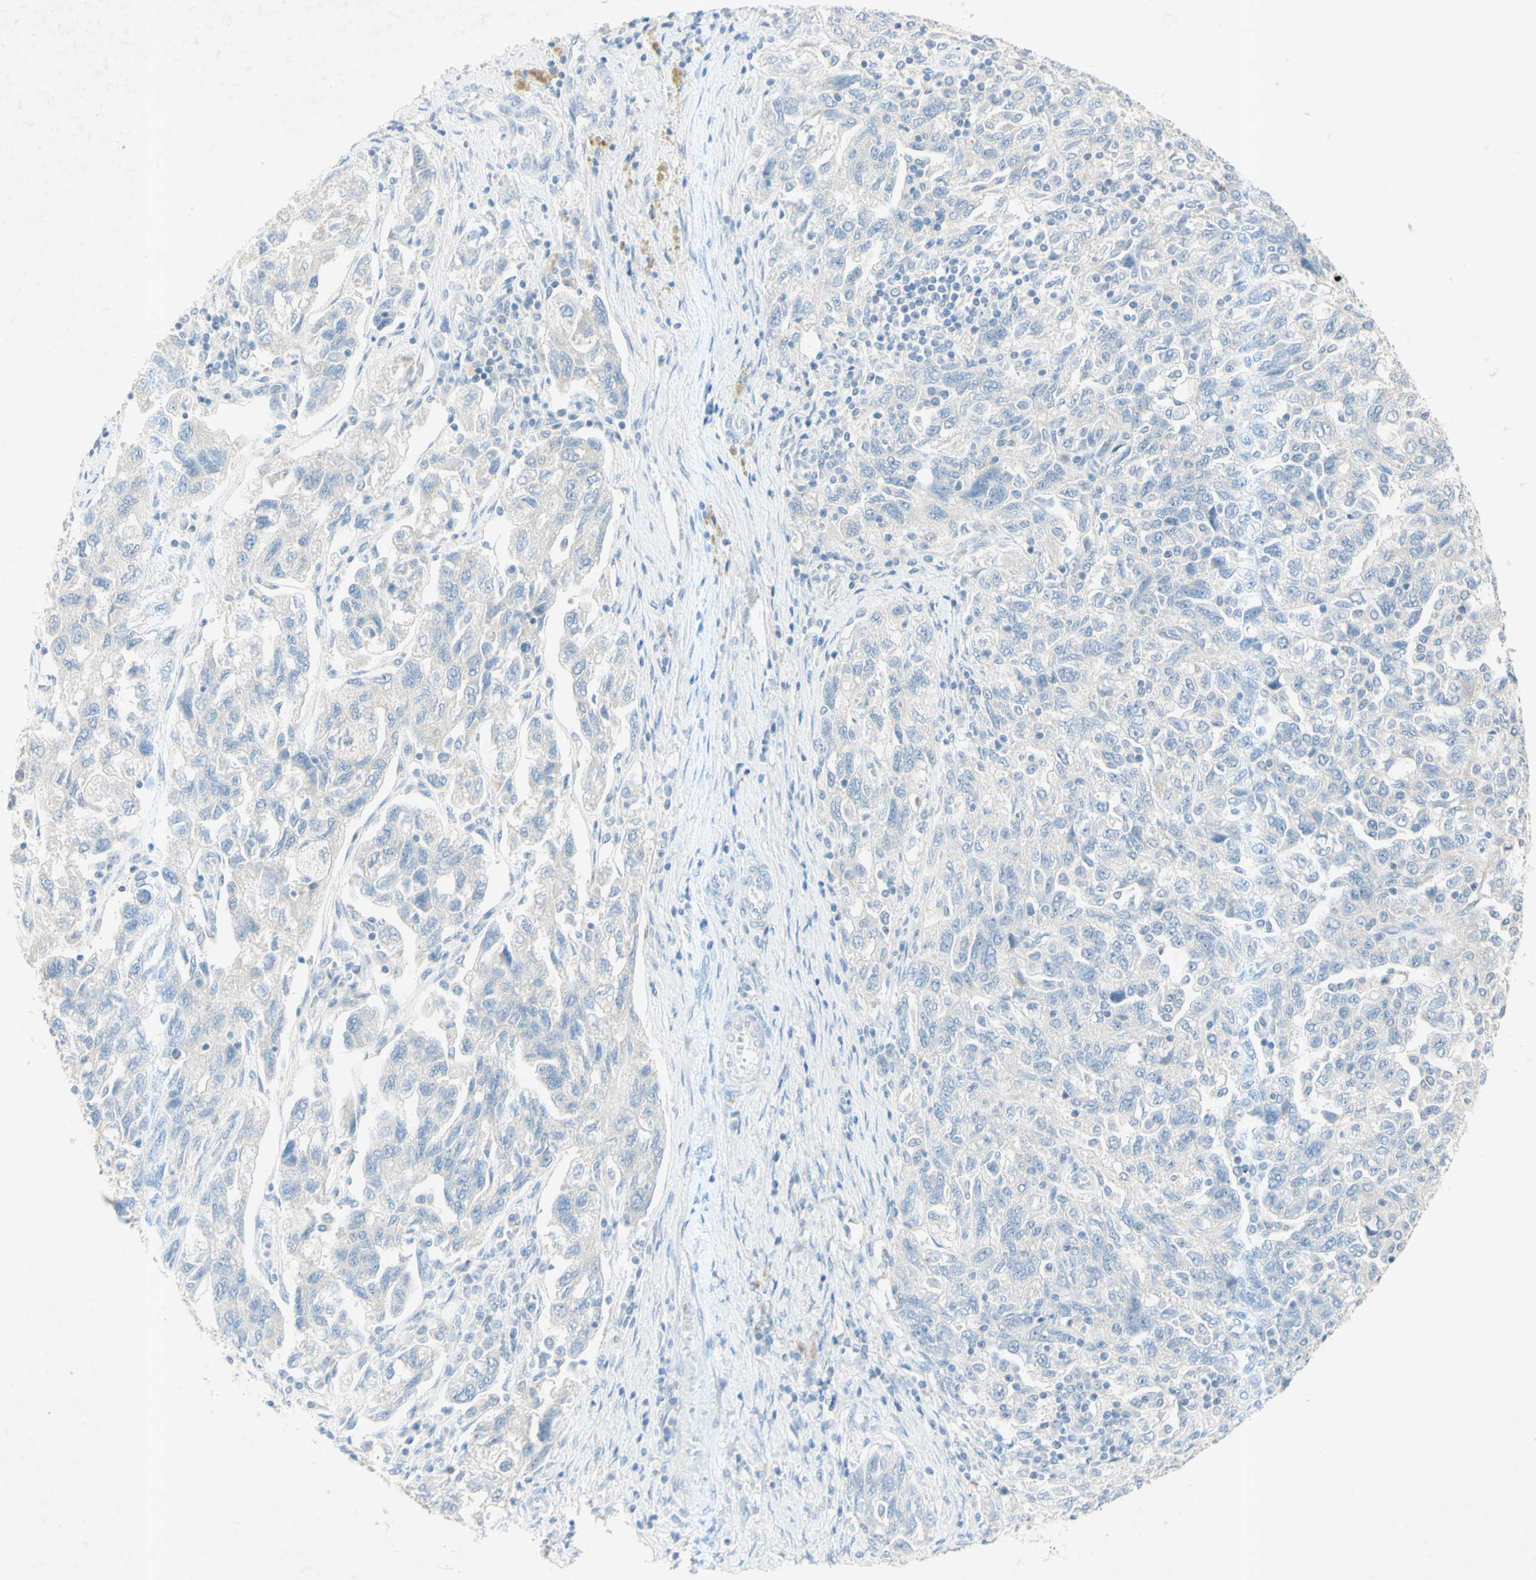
{"staining": {"intensity": "negative", "quantity": "none", "location": "none"}, "tissue": "ovarian cancer", "cell_type": "Tumor cells", "image_type": "cancer", "snomed": [{"axis": "morphology", "description": "Carcinoma, NOS"}, {"axis": "morphology", "description": "Cystadenocarcinoma, serous, NOS"}, {"axis": "topography", "description": "Ovary"}], "caption": "DAB (3,3'-diaminobenzidine) immunohistochemical staining of ovarian serous cystadenocarcinoma shows no significant expression in tumor cells.", "gene": "GDF15", "patient": {"sex": "female", "age": 69}}